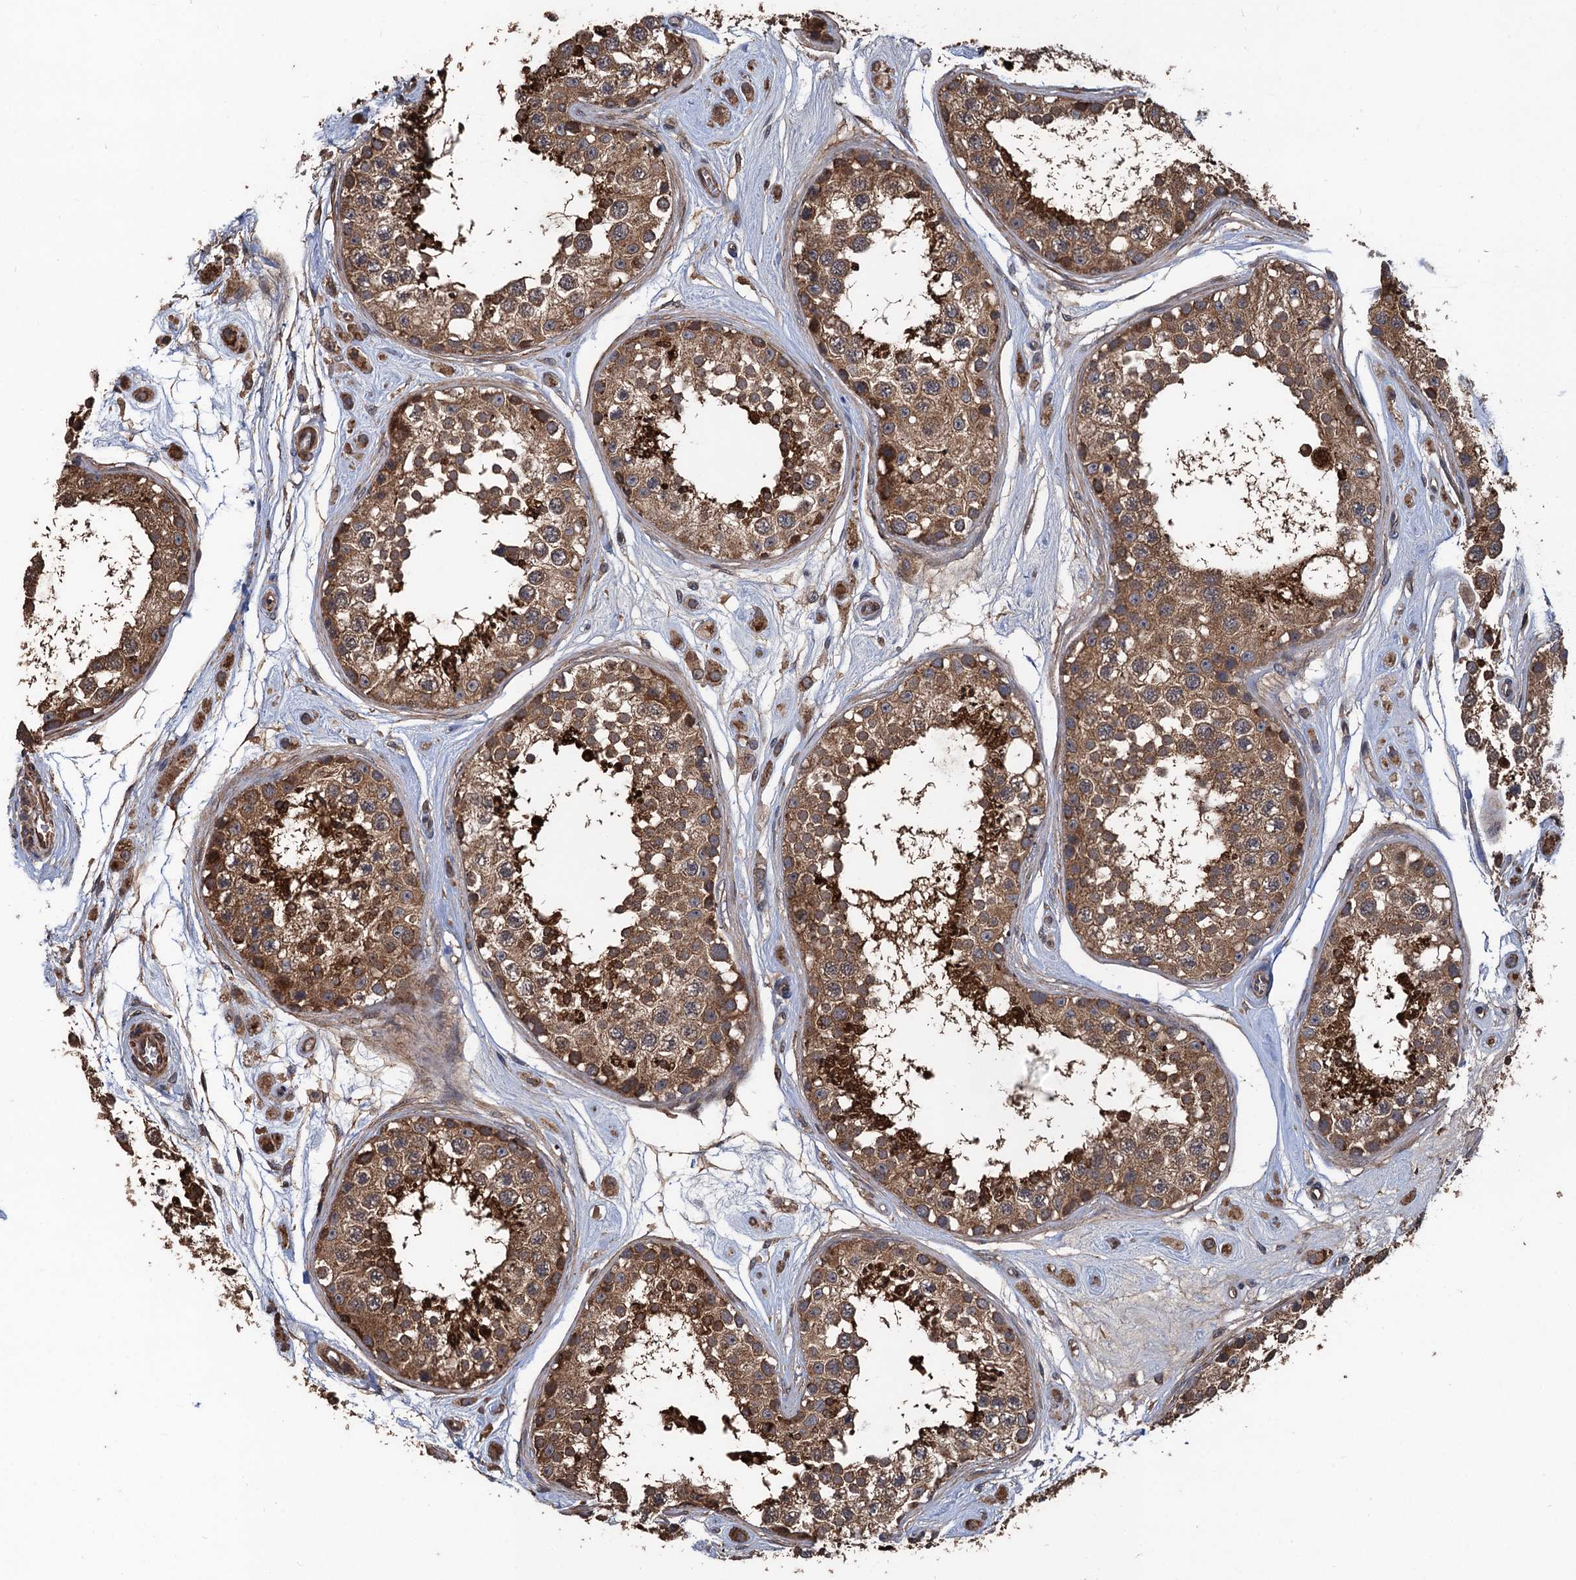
{"staining": {"intensity": "strong", "quantity": ">75%", "location": "cytoplasmic/membranous"}, "tissue": "testis", "cell_type": "Cells in seminiferous ducts", "image_type": "normal", "snomed": [{"axis": "morphology", "description": "Normal tissue, NOS"}, {"axis": "topography", "description": "Testis"}], "caption": "This histopathology image exhibits immunohistochemistry (IHC) staining of unremarkable human testis, with high strong cytoplasmic/membranous positivity in about >75% of cells in seminiferous ducts.", "gene": "PPP4R1", "patient": {"sex": "male", "age": 25}}